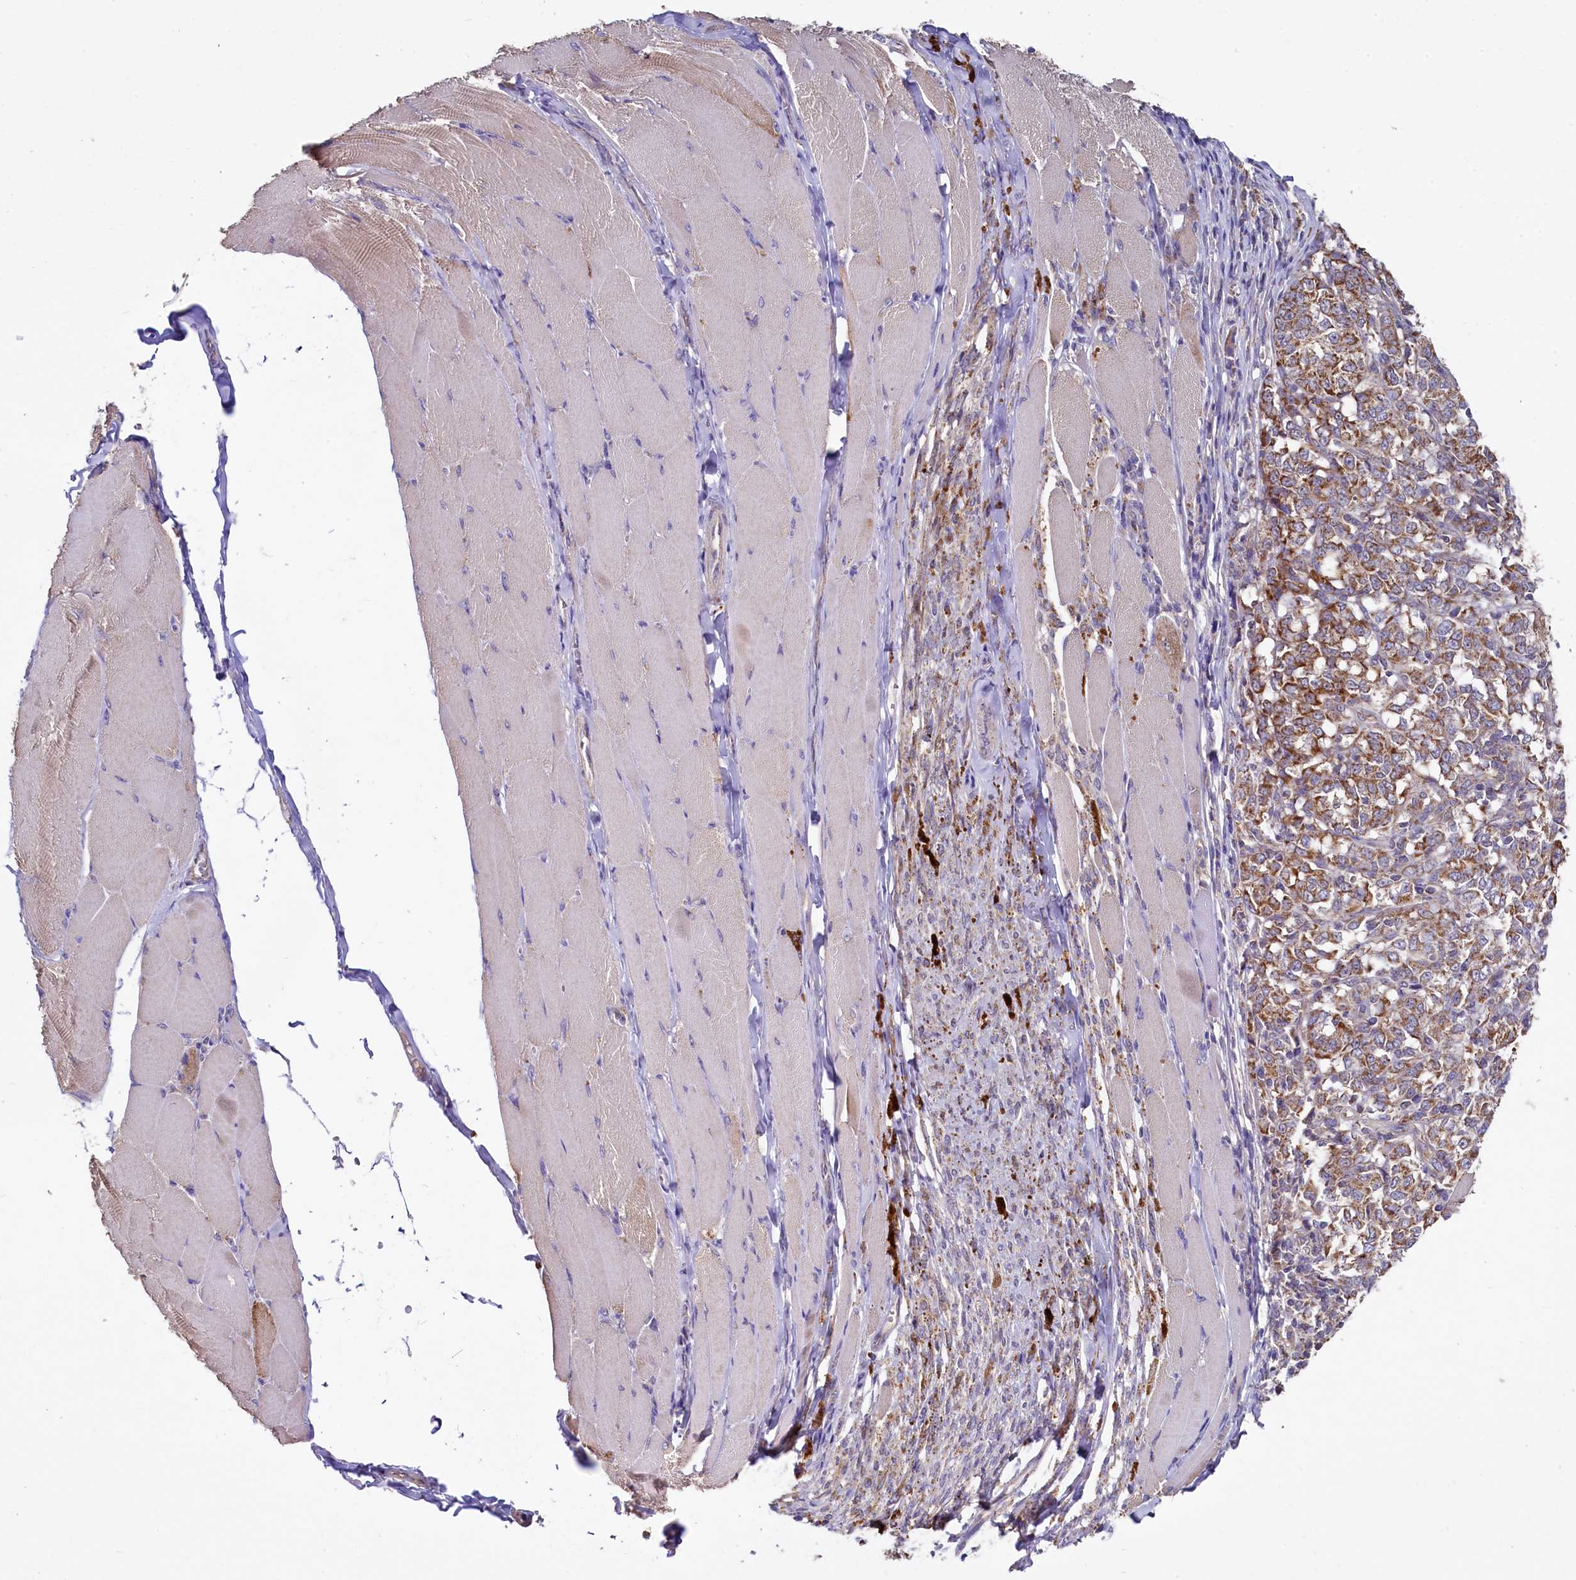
{"staining": {"intensity": "moderate", "quantity": ">75%", "location": "cytoplasmic/membranous"}, "tissue": "melanoma", "cell_type": "Tumor cells", "image_type": "cancer", "snomed": [{"axis": "morphology", "description": "Malignant melanoma, NOS"}, {"axis": "topography", "description": "Skin"}], "caption": "The immunohistochemical stain highlights moderate cytoplasmic/membranous expression in tumor cells of malignant melanoma tissue. Nuclei are stained in blue.", "gene": "MRPL57", "patient": {"sex": "female", "age": 72}}